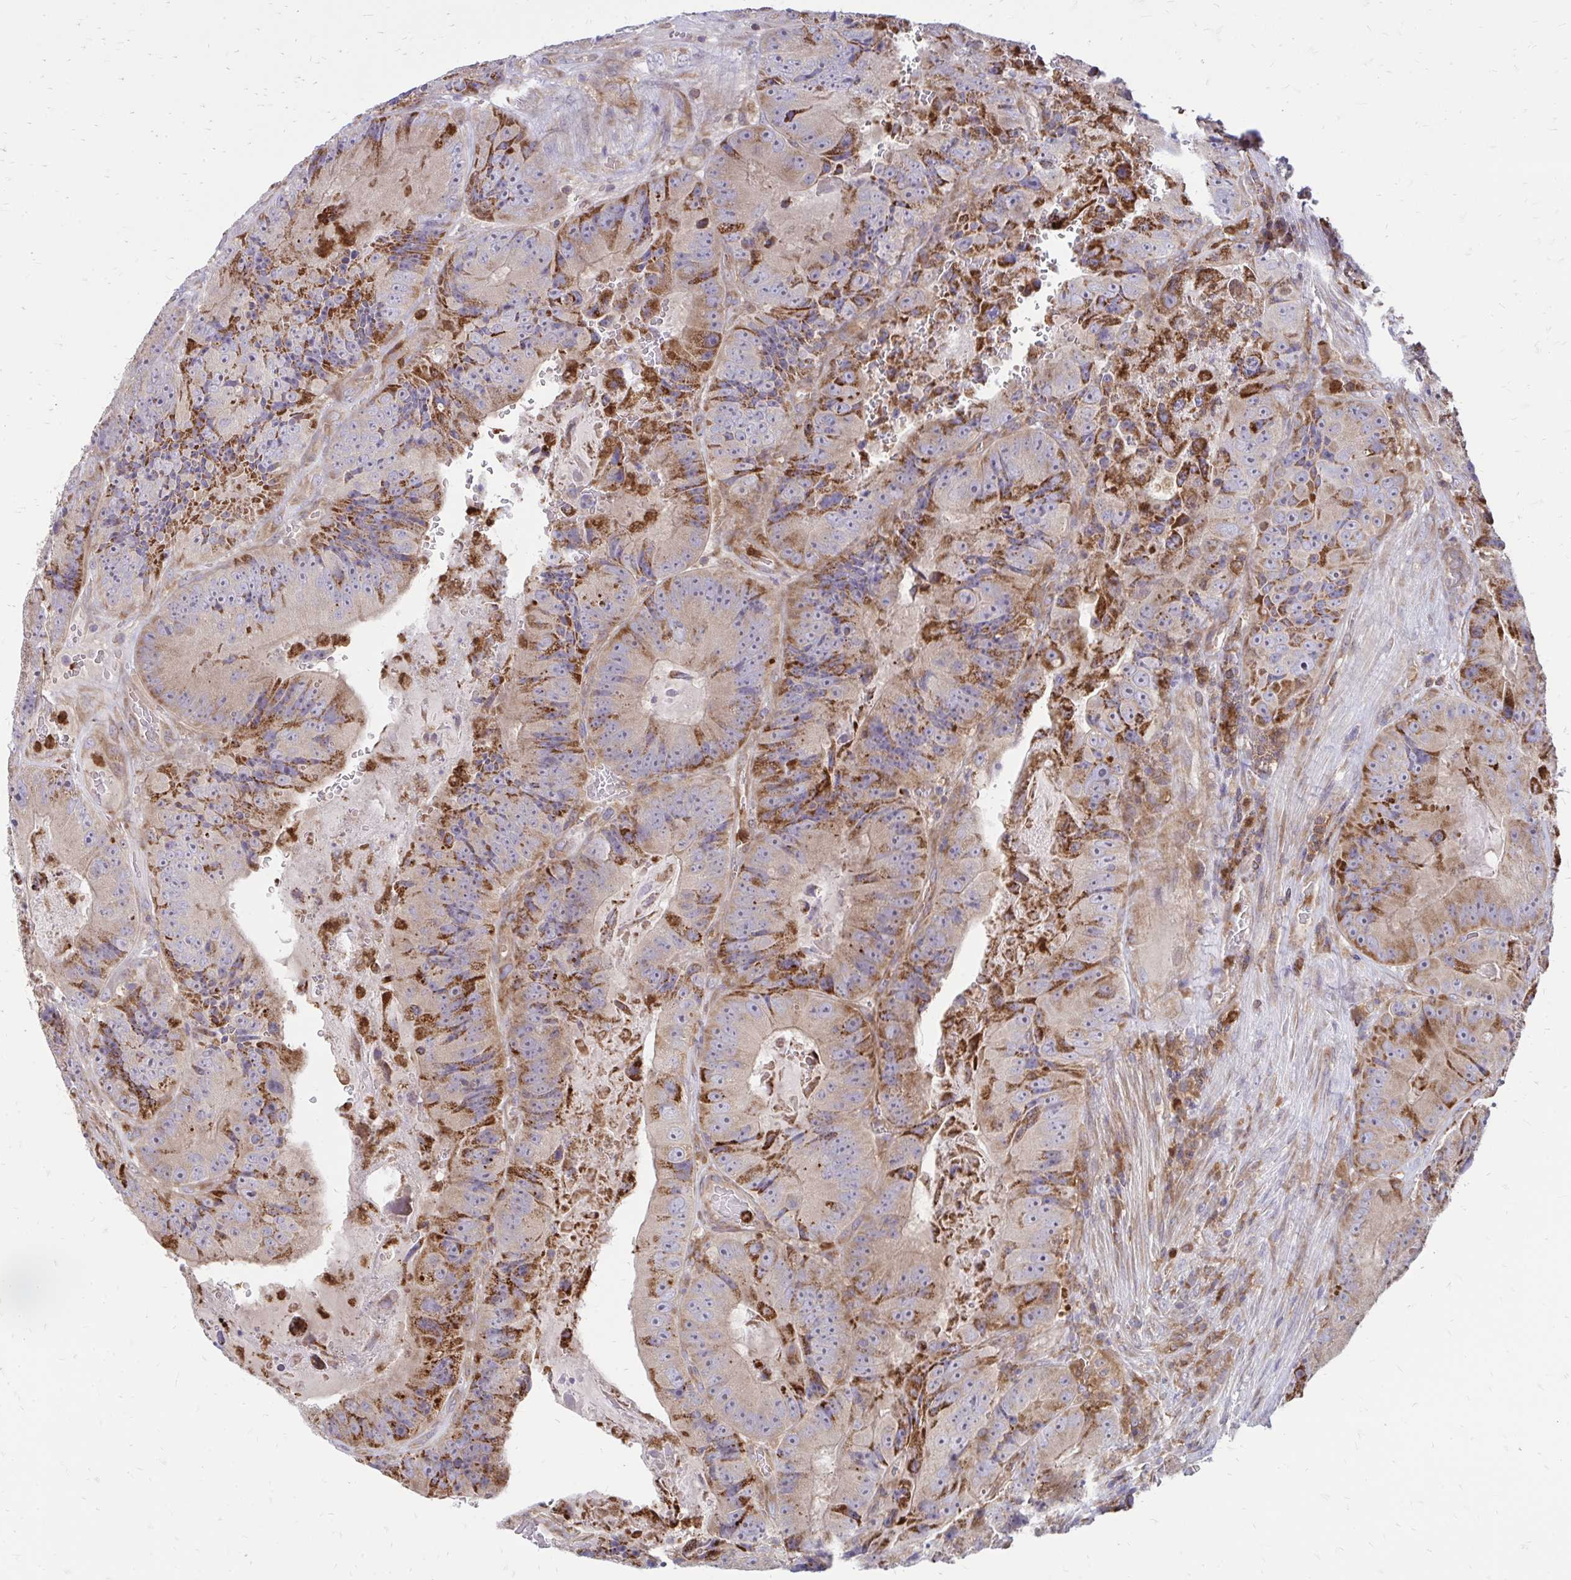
{"staining": {"intensity": "strong", "quantity": "<25%", "location": "cytoplasmic/membranous"}, "tissue": "colorectal cancer", "cell_type": "Tumor cells", "image_type": "cancer", "snomed": [{"axis": "morphology", "description": "Adenocarcinoma, NOS"}, {"axis": "topography", "description": "Colon"}], "caption": "A micrograph showing strong cytoplasmic/membranous positivity in about <25% of tumor cells in colorectal cancer, as visualized by brown immunohistochemical staining.", "gene": "ASAP1", "patient": {"sex": "female", "age": 86}}